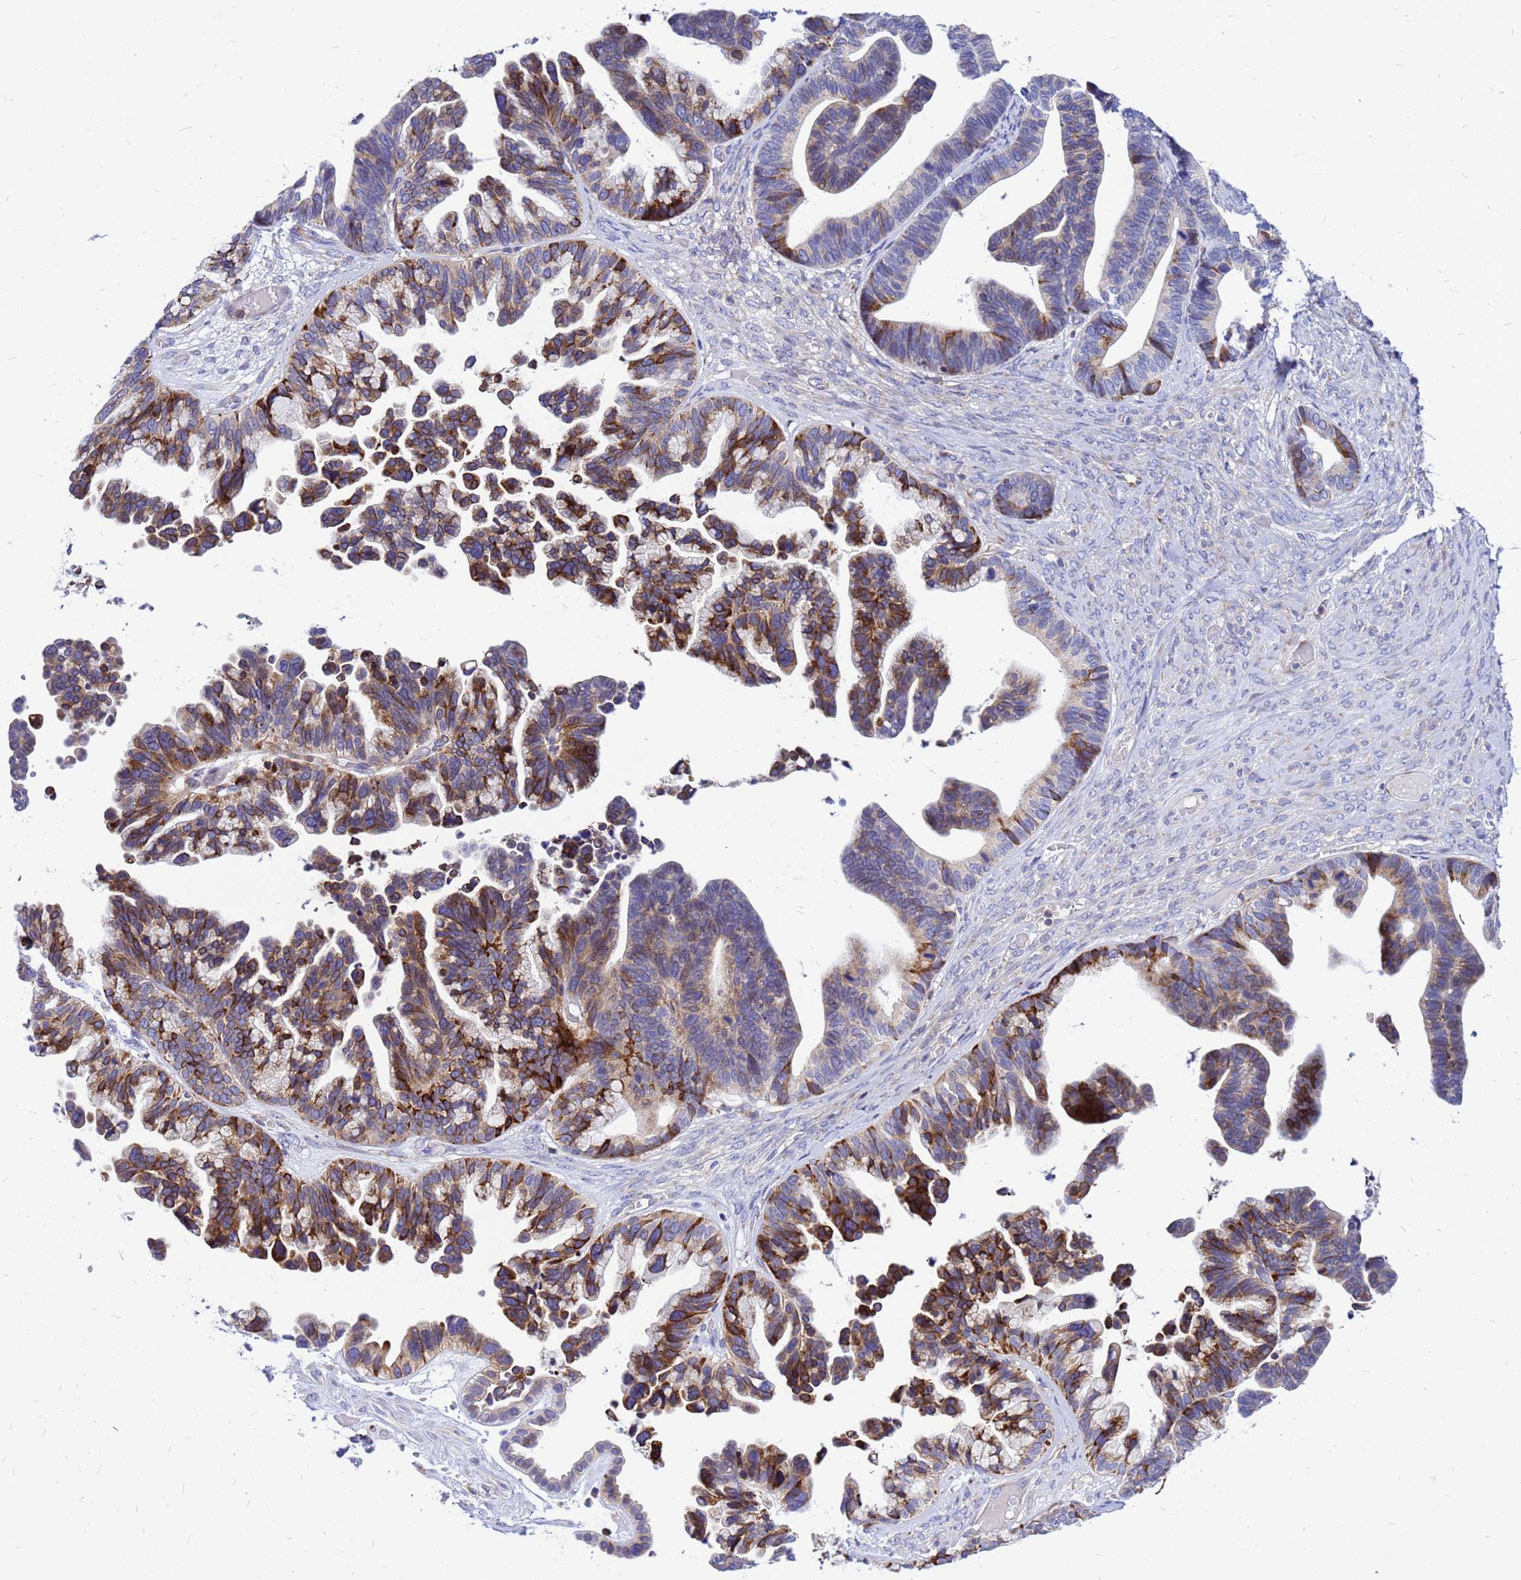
{"staining": {"intensity": "strong", "quantity": ">75%", "location": "cytoplasmic/membranous"}, "tissue": "ovarian cancer", "cell_type": "Tumor cells", "image_type": "cancer", "snomed": [{"axis": "morphology", "description": "Cystadenocarcinoma, serous, NOS"}, {"axis": "topography", "description": "Ovary"}], "caption": "Tumor cells exhibit high levels of strong cytoplasmic/membranous expression in approximately >75% of cells in ovarian cancer (serous cystadenocarcinoma).", "gene": "FHIP1A", "patient": {"sex": "female", "age": 56}}